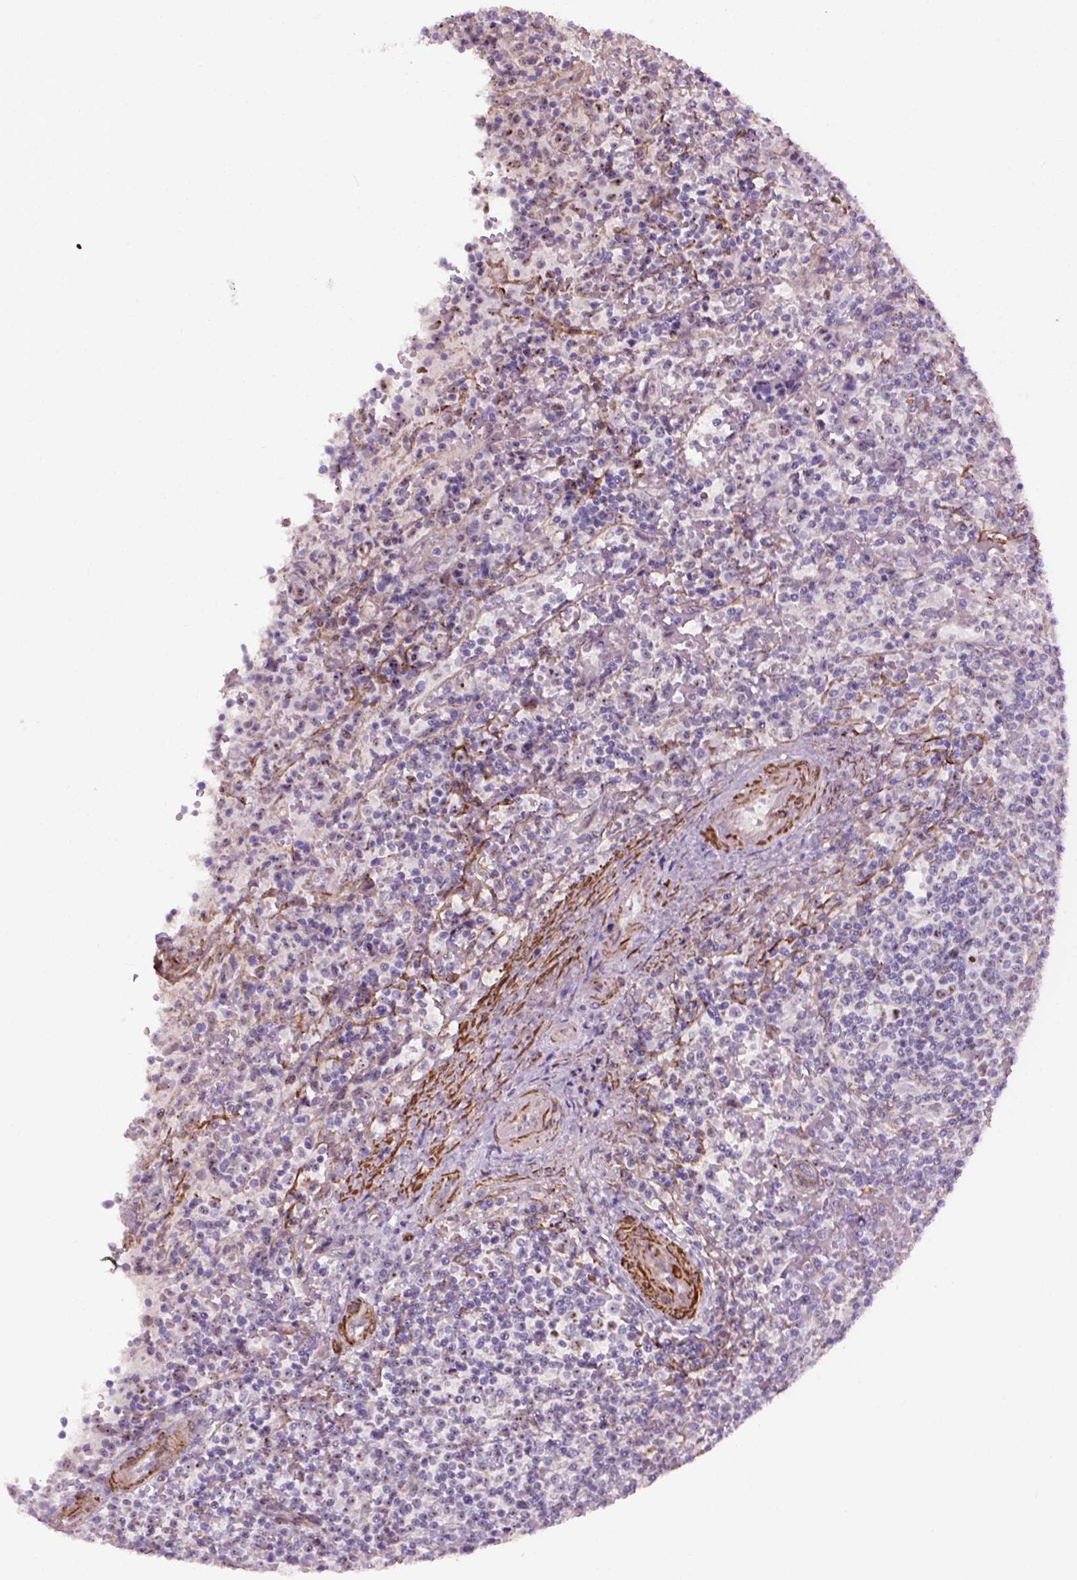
{"staining": {"intensity": "negative", "quantity": "none", "location": "none"}, "tissue": "lymphoma", "cell_type": "Tumor cells", "image_type": "cancer", "snomed": [{"axis": "morphology", "description": "Malignant lymphoma, non-Hodgkin's type, Low grade"}, {"axis": "topography", "description": "Spleen"}], "caption": "Photomicrograph shows no protein expression in tumor cells of malignant lymphoma, non-Hodgkin's type (low-grade) tissue. (DAB (3,3'-diaminobenzidine) IHC with hematoxylin counter stain).", "gene": "RRS1", "patient": {"sex": "male", "age": 62}}